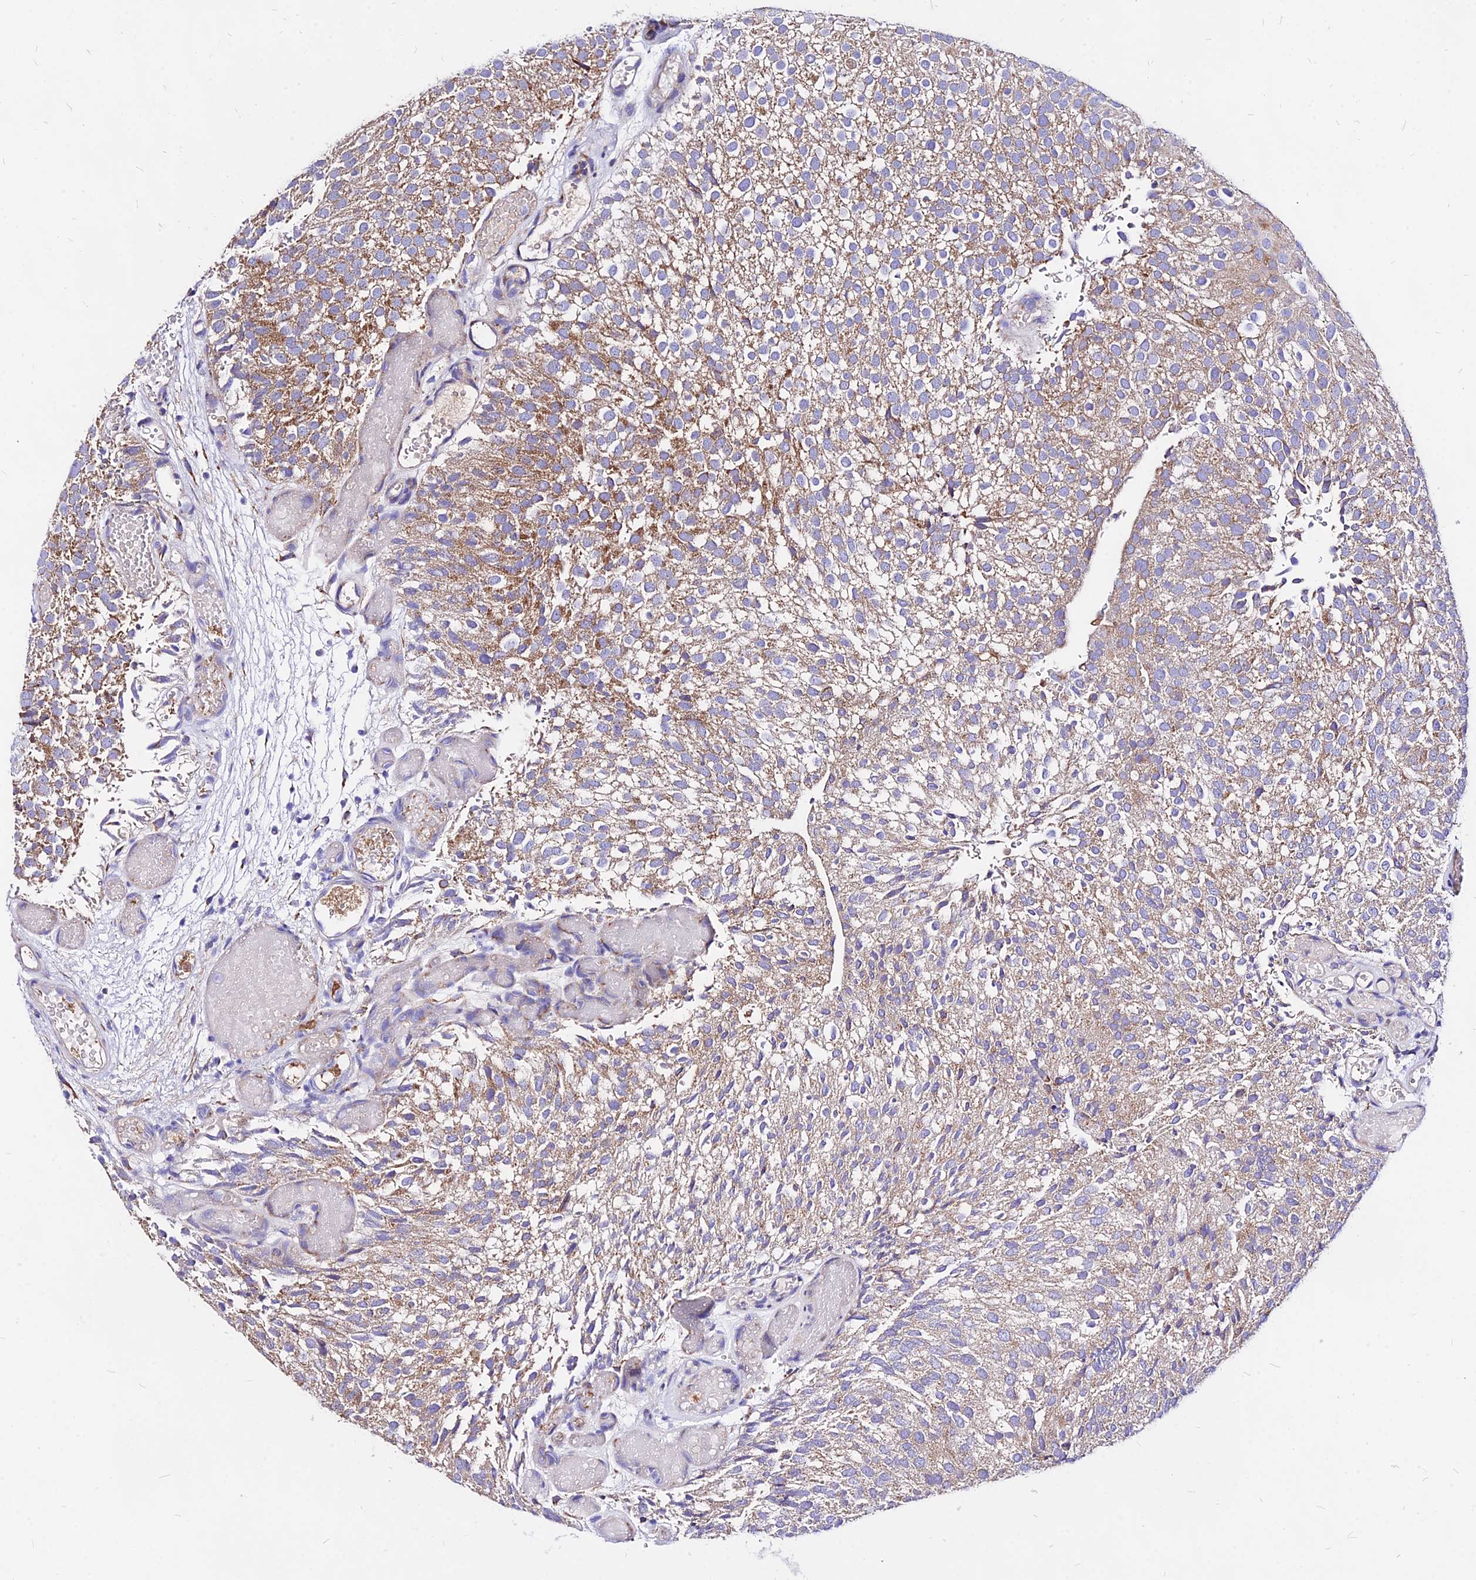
{"staining": {"intensity": "moderate", "quantity": "25%-75%", "location": "cytoplasmic/membranous"}, "tissue": "urothelial cancer", "cell_type": "Tumor cells", "image_type": "cancer", "snomed": [{"axis": "morphology", "description": "Urothelial carcinoma, Low grade"}, {"axis": "topography", "description": "Urinary bladder"}], "caption": "Protein analysis of urothelial cancer tissue shows moderate cytoplasmic/membranous staining in about 25%-75% of tumor cells.", "gene": "MRPL3", "patient": {"sex": "male", "age": 78}}